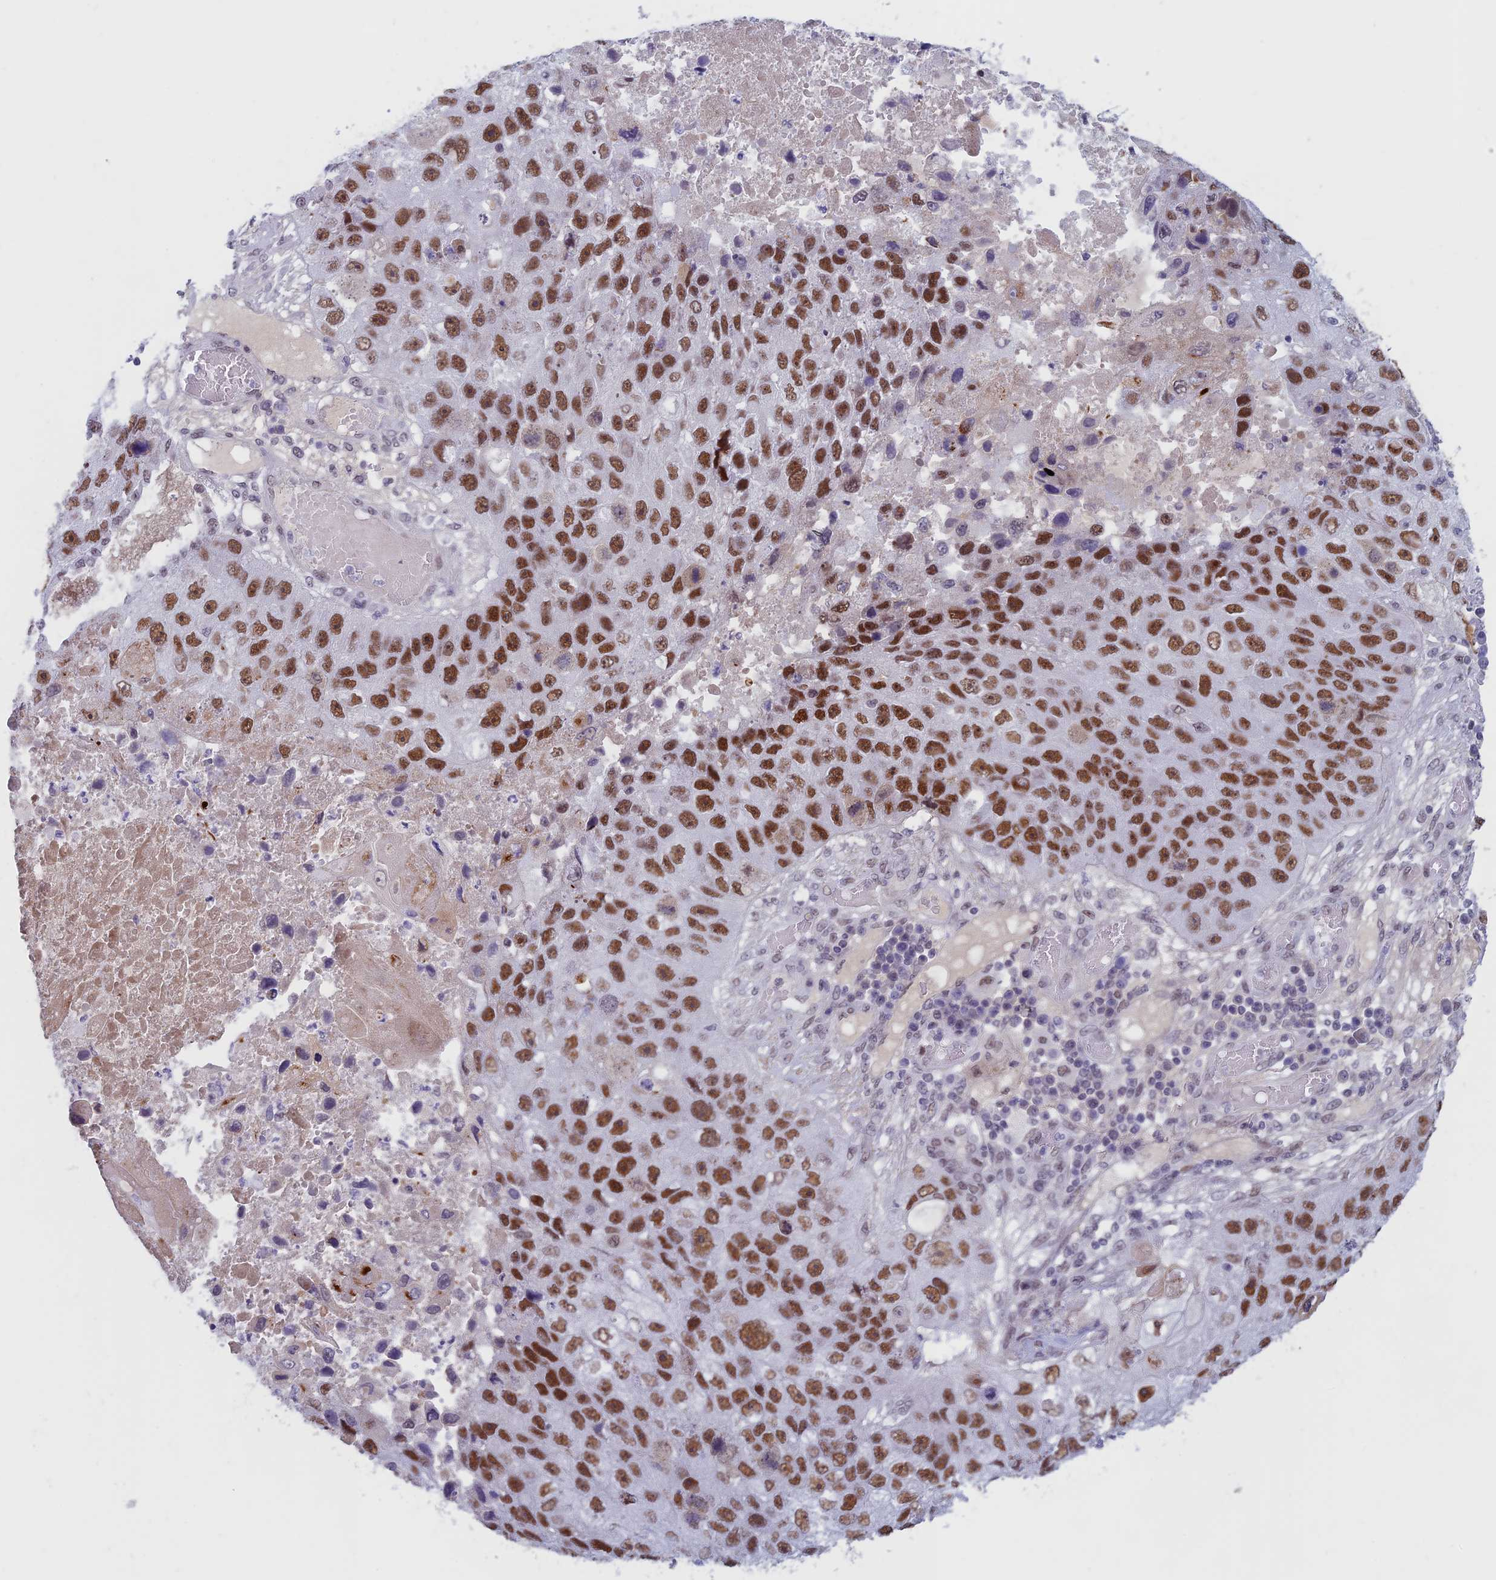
{"staining": {"intensity": "strong", "quantity": ">75%", "location": "nuclear"}, "tissue": "lung cancer", "cell_type": "Tumor cells", "image_type": "cancer", "snomed": [{"axis": "morphology", "description": "Squamous cell carcinoma, NOS"}, {"axis": "topography", "description": "Lung"}], "caption": "Immunohistochemistry (IHC) of human squamous cell carcinoma (lung) displays high levels of strong nuclear staining in about >75% of tumor cells.", "gene": "ASH2L", "patient": {"sex": "male", "age": 61}}